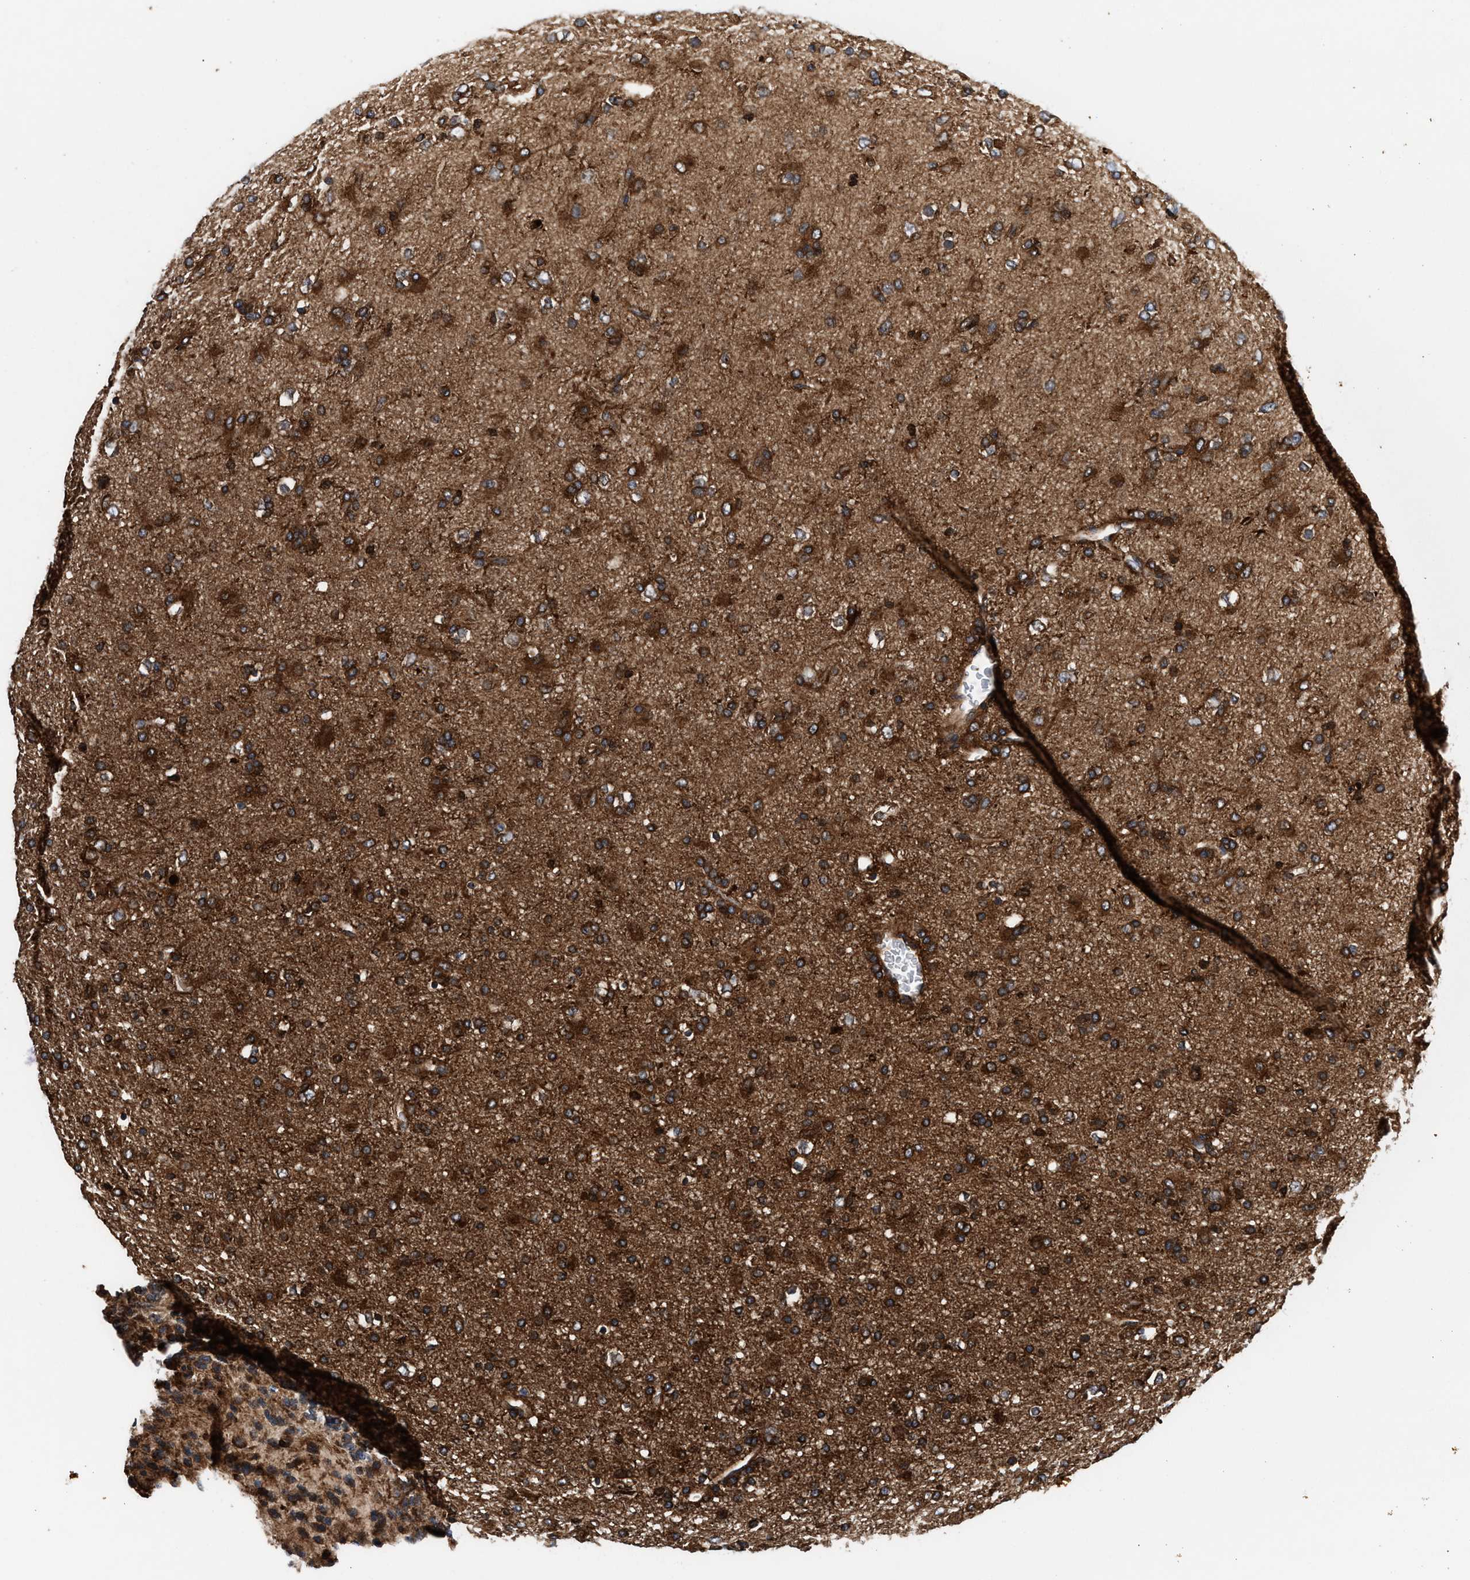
{"staining": {"intensity": "strong", "quantity": ">75%", "location": "cytoplasmic/membranous"}, "tissue": "glioma", "cell_type": "Tumor cells", "image_type": "cancer", "snomed": [{"axis": "morphology", "description": "Glioma, malignant, Low grade"}, {"axis": "topography", "description": "Brain"}], "caption": "A brown stain shows strong cytoplasmic/membranous expression of a protein in human malignant glioma (low-grade) tumor cells.", "gene": "KYAT1", "patient": {"sex": "male", "age": 65}}